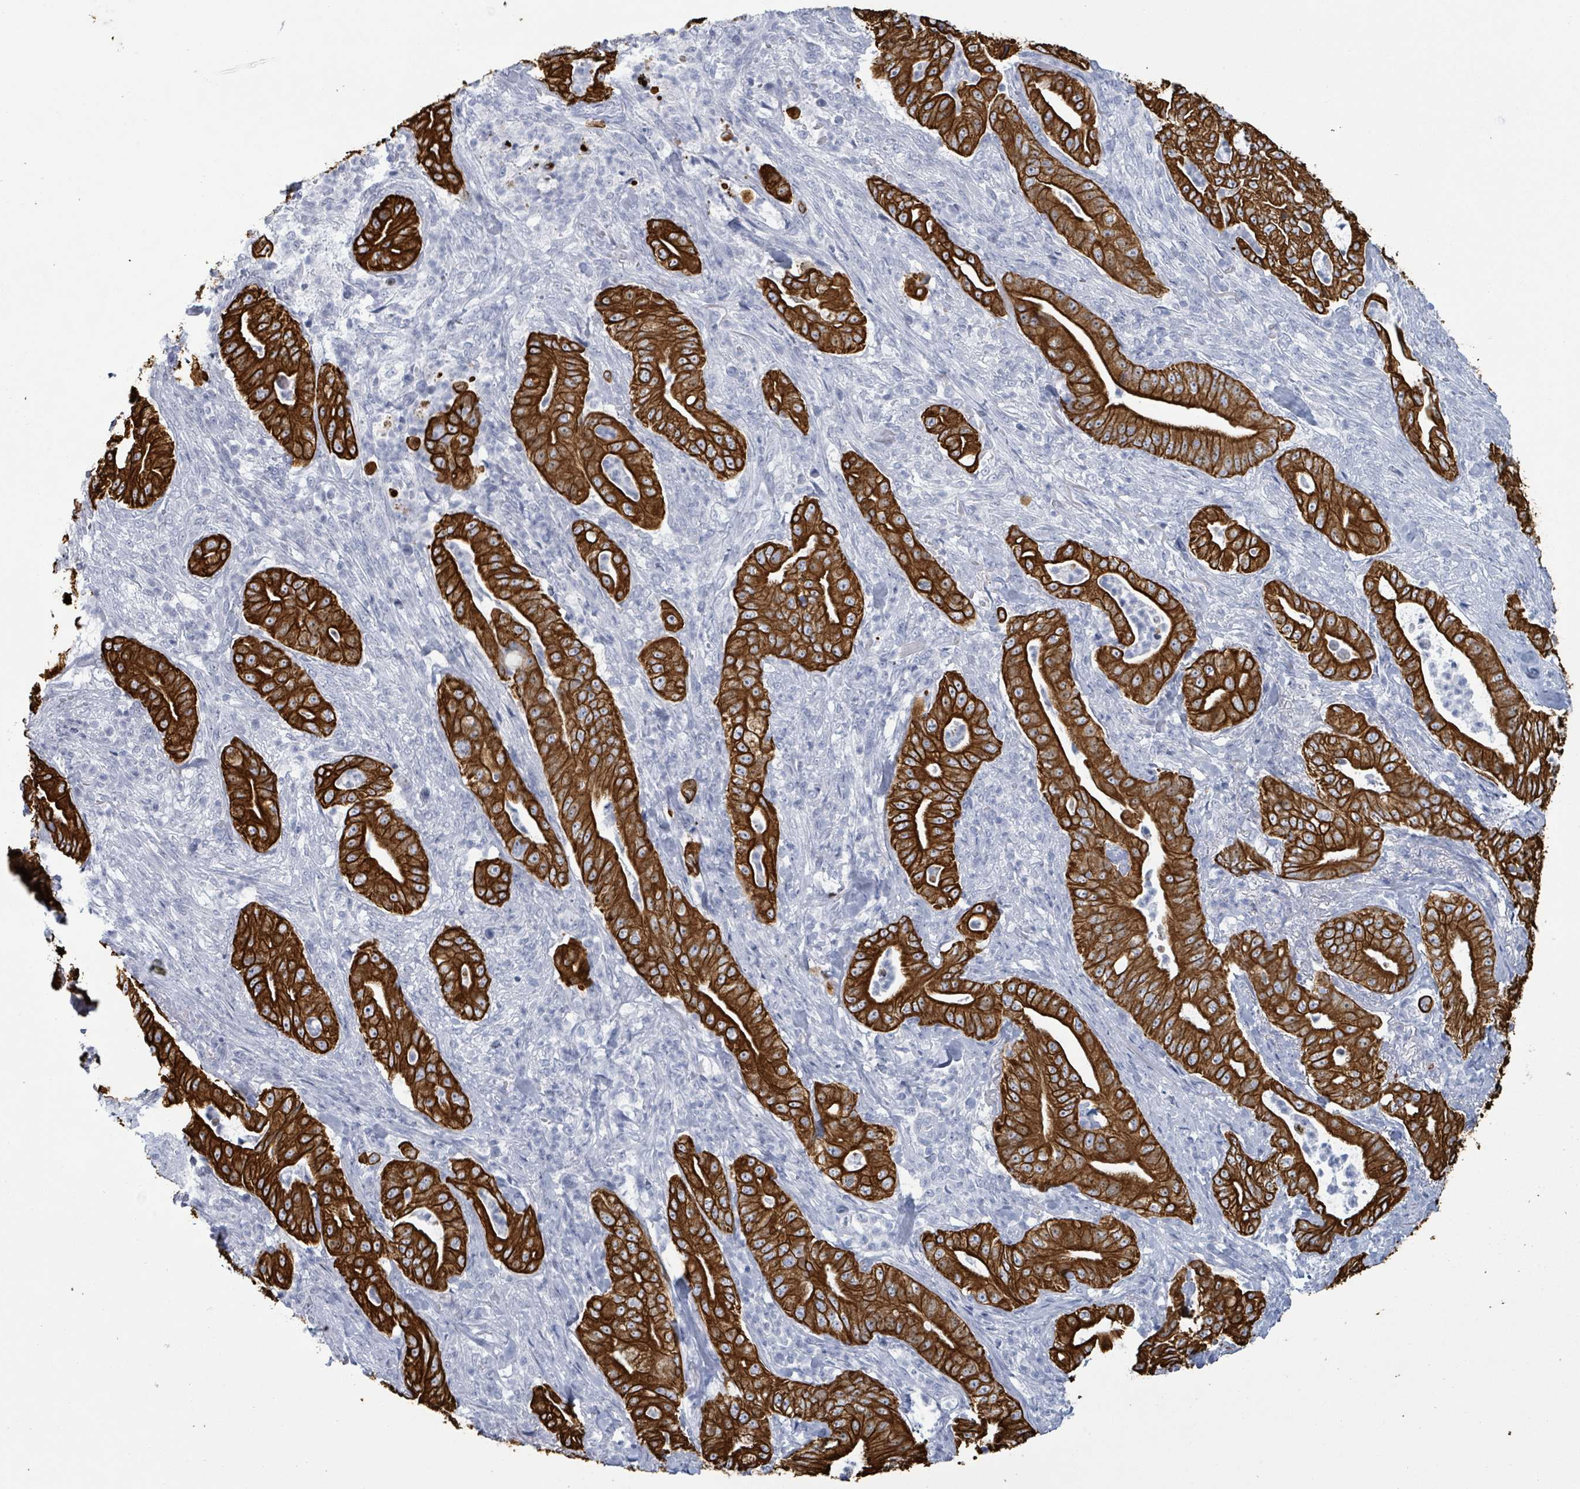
{"staining": {"intensity": "strong", "quantity": ">75%", "location": "cytoplasmic/membranous"}, "tissue": "pancreatic cancer", "cell_type": "Tumor cells", "image_type": "cancer", "snomed": [{"axis": "morphology", "description": "Adenocarcinoma, NOS"}, {"axis": "topography", "description": "Pancreas"}], "caption": "DAB (3,3'-diaminobenzidine) immunohistochemical staining of human pancreatic adenocarcinoma shows strong cytoplasmic/membranous protein positivity in approximately >75% of tumor cells.", "gene": "KRT8", "patient": {"sex": "male", "age": 71}}